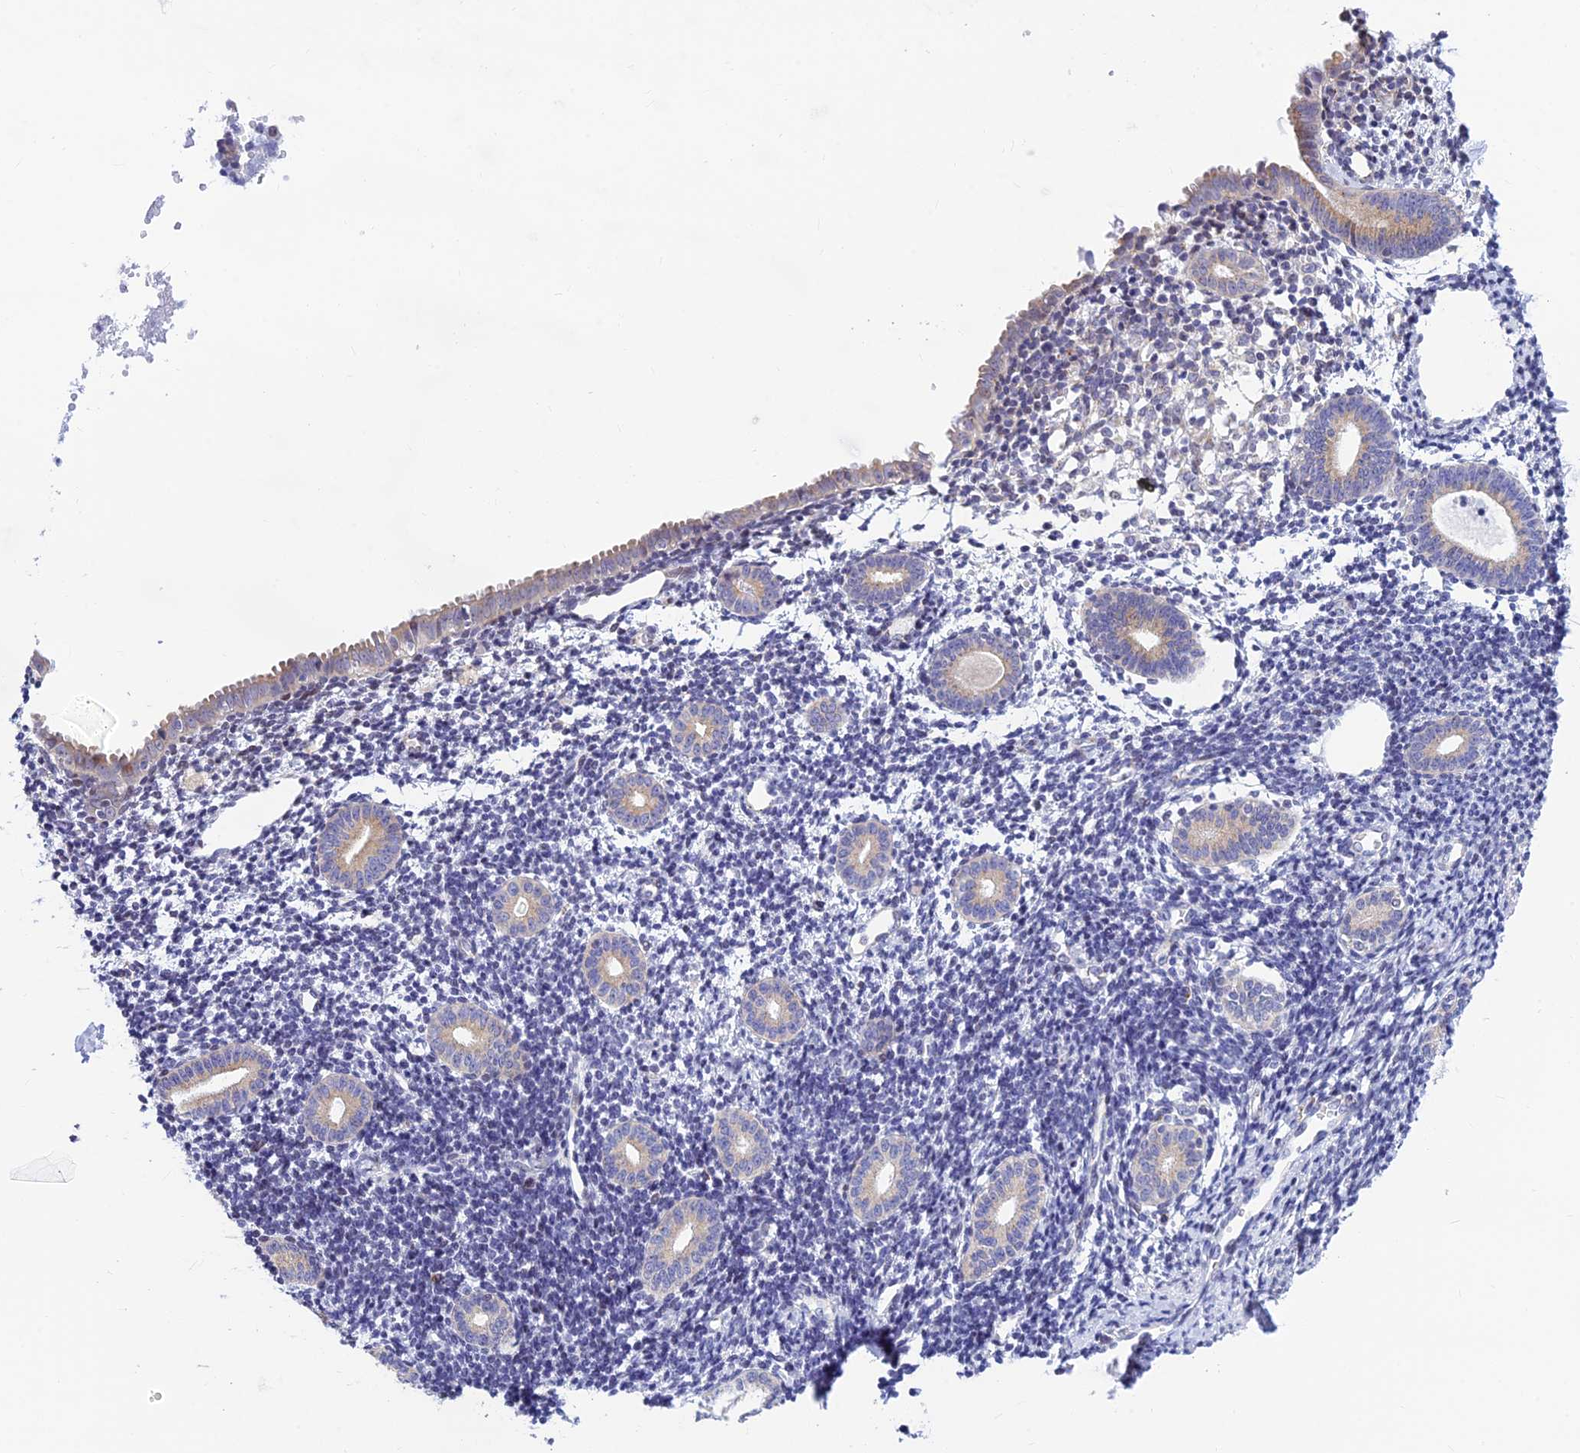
{"staining": {"intensity": "negative", "quantity": "none", "location": "none"}, "tissue": "endometrium", "cell_type": "Cells in endometrial stroma", "image_type": "normal", "snomed": [{"axis": "morphology", "description": "Normal tissue, NOS"}, {"axis": "topography", "description": "Endometrium"}], "caption": "Immunohistochemical staining of normal human endometrium exhibits no significant staining in cells in endometrial stroma. (Stains: DAB immunohistochemistry (IHC) with hematoxylin counter stain, Microscopy: brightfield microscopy at high magnification).", "gene": "INKA1", "patient": {"sex": "female", "age": 56}}